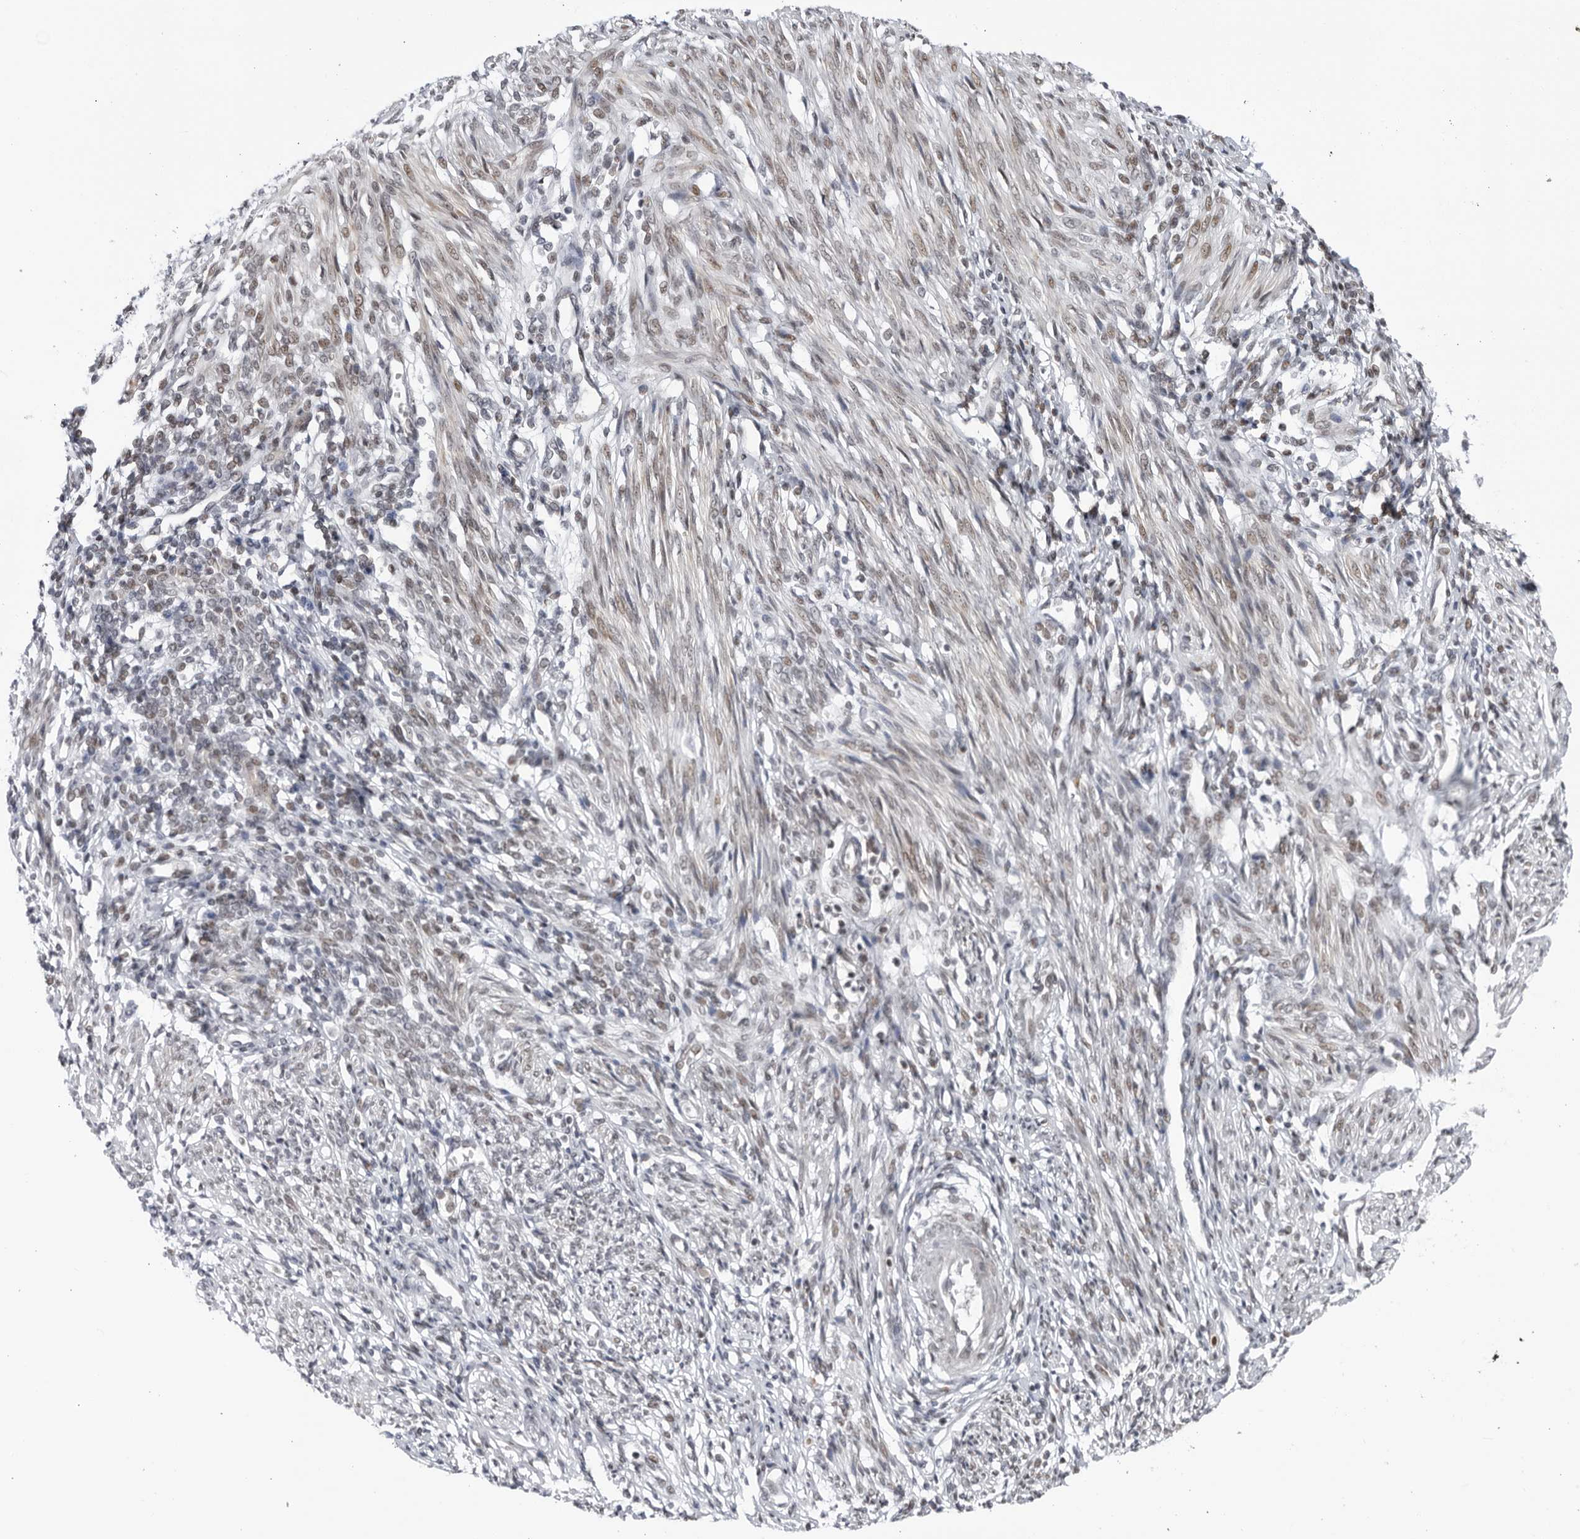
{"staining": {"intensity": "weak", "quantity": "25%-75%", "location": "nuclear"}, "tissue": "endometrium", "cell_type": "Cells in endometrial stroma", "image_type": "normal", "snomed": [{"axis": "morphology", "description": "Normal tissue, NOS"}, {"axis": "topography", "description": "Endometrium"}], "caption": "Weak nuclear positivity for a protein is identified in approximately 25%-75% of cells in endometrial stroma of unremarkable endometrium using IHC.", "gene": "DTL", "patient": {"sex": "female", "age": 66}}